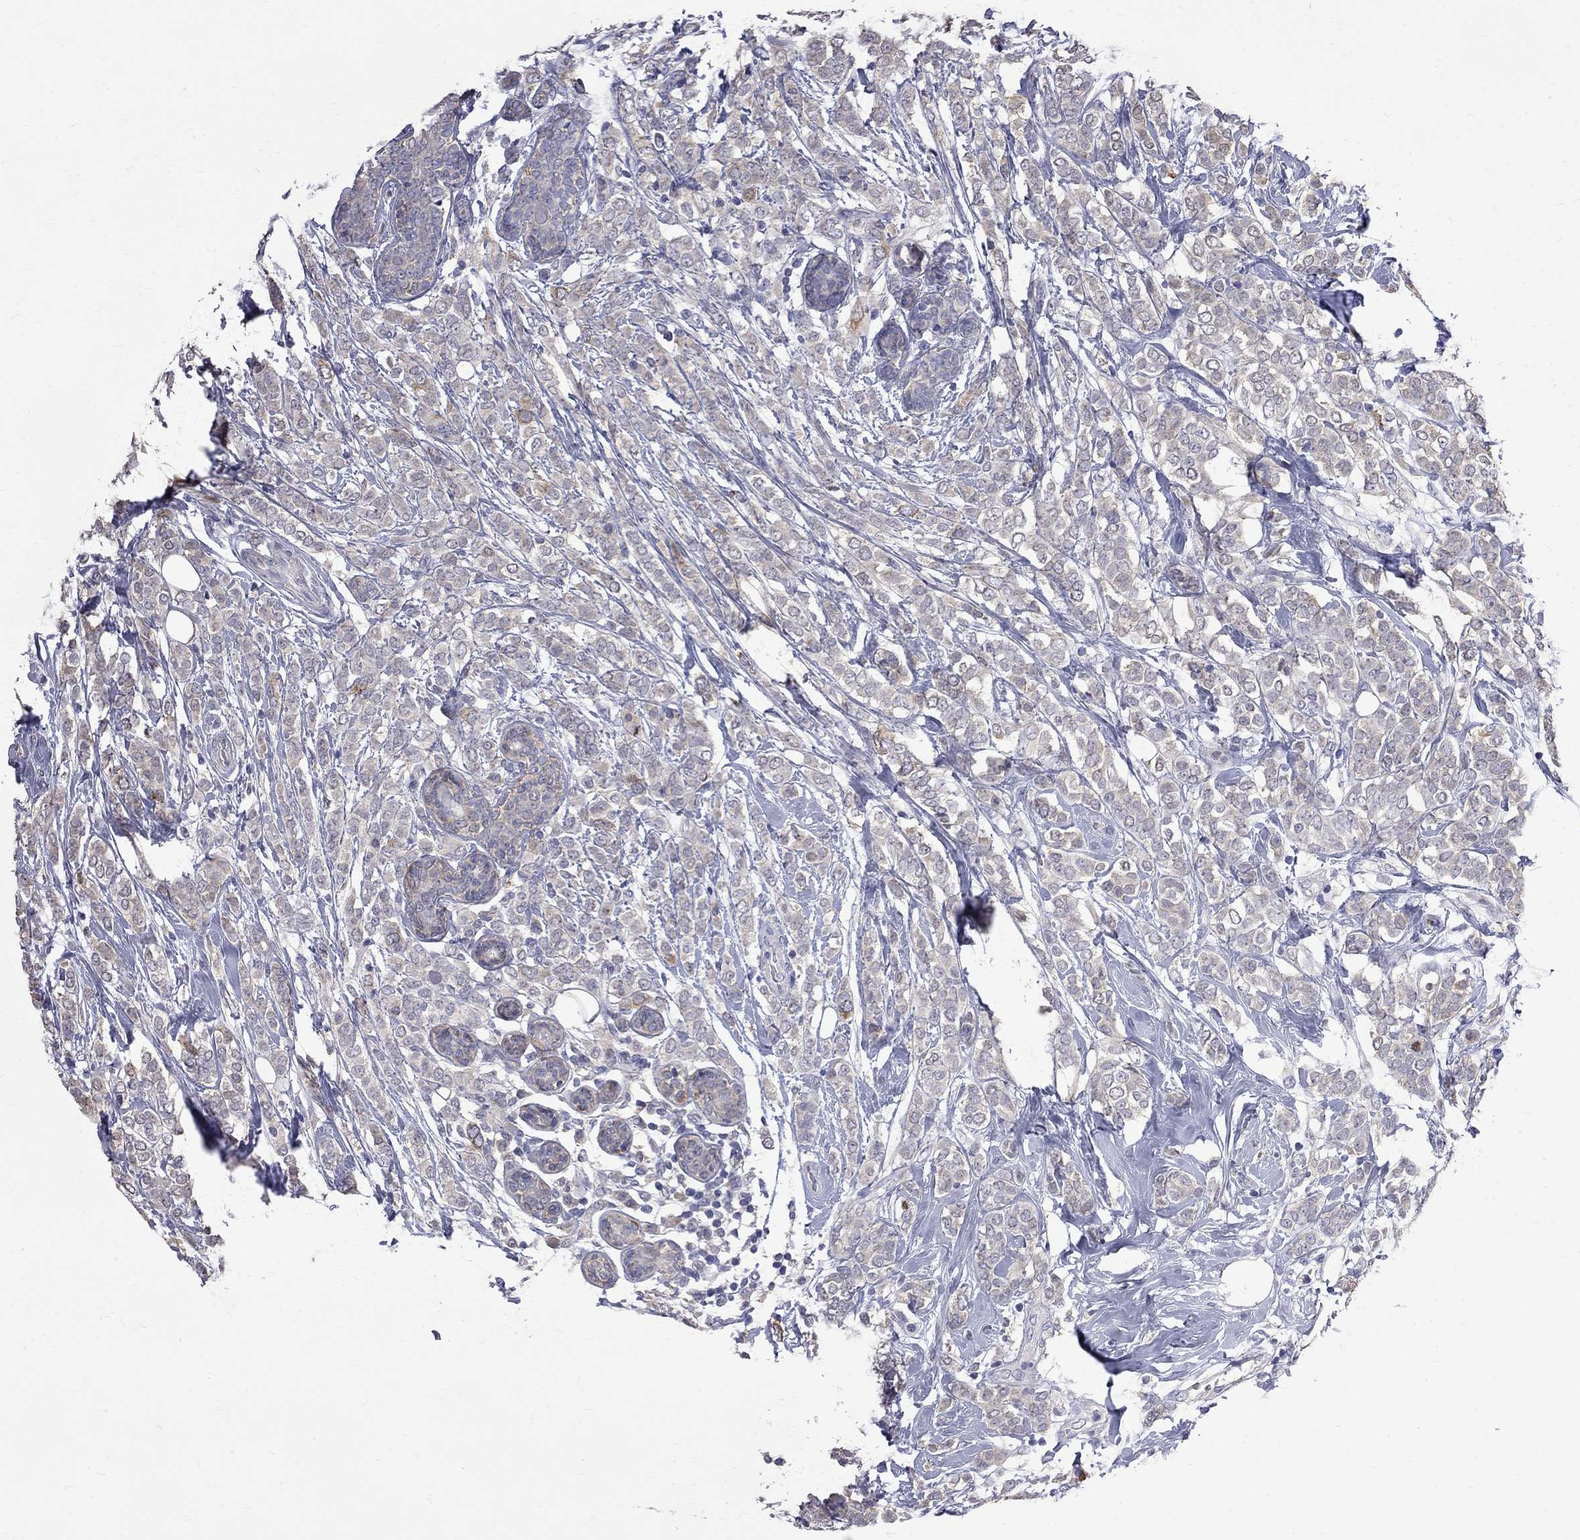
{"staining": {"intensity": "weak", "quantity": "25%-75%", "location": "cytoplasmic/membranous"}, "tissue": "breast cancer", "cell_type": "Tumor cells", "image_type": "cancer", "snomed": [{"axis": "morphology", "description": "Lobular carcinoma"}, {"axis": "topography", "description": "Breast"}], "caption": "Approximately 25%-75% of tumor cells in breast cancer (lobular carcinoma) demonstrate weak cytoplasmic/membranous protein expression as visualized by brown immunohistochemical staining.", "gene": "CKAP2", "patient": {"sex": "female", "age": 49}}